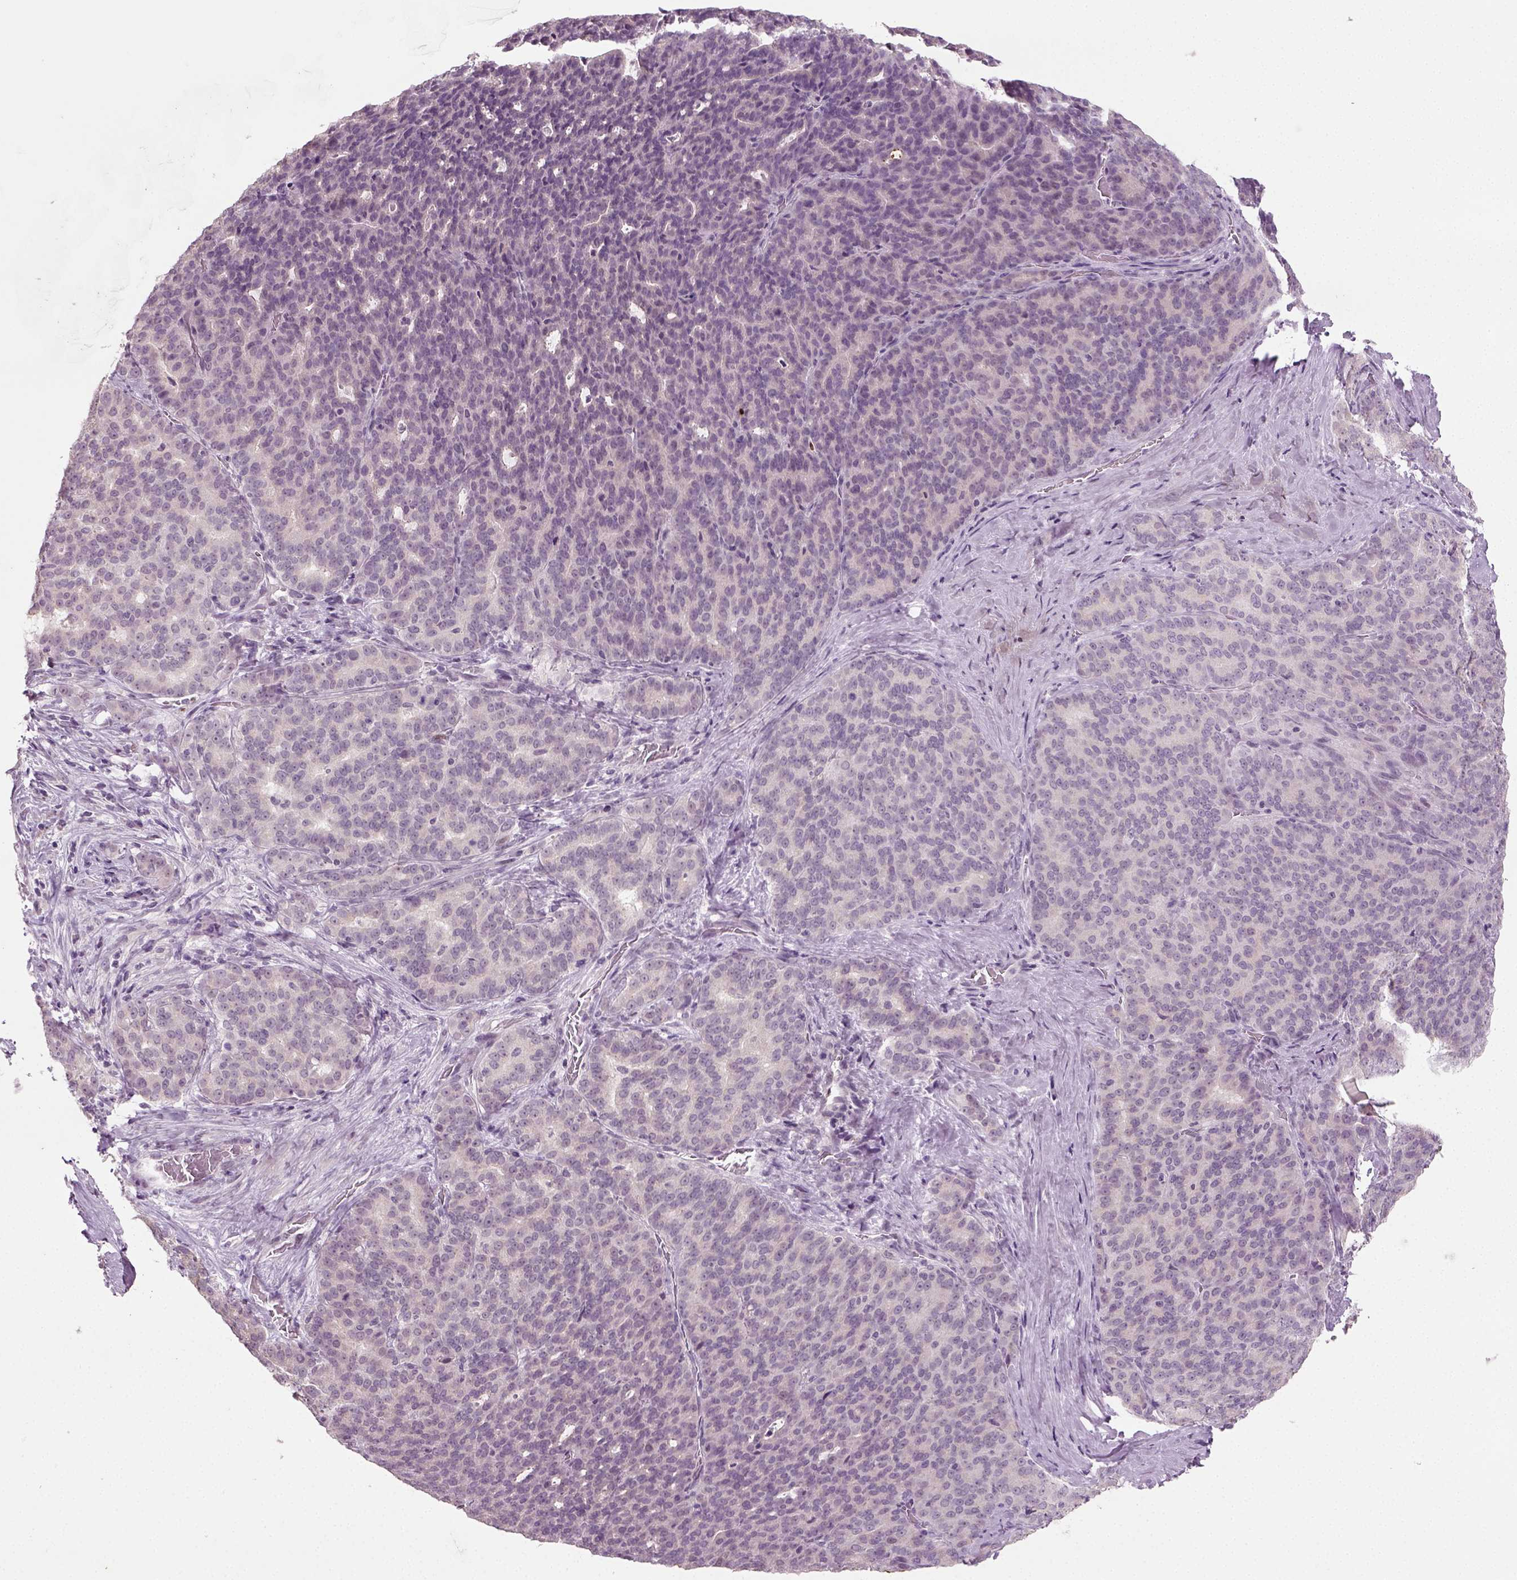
{"staining": {"intensity": "weak", "quantity": "<25%", "location": "nuclear"}, "tissue": "liver cancer", "cell_type": "Tumor cells", "image_type": "cancer", "snomed": [{"axis": "morphology", "description": "Cholangiocarcinoma"}, {"axis": "topography", "description": "Liver"}], "caption": "A photomicrograph of human liver cholangiocarcinoma is negative for staining in tumor cells.", "gene": "SYNGAP1", "patient": {"sex": "female", "age": 47}}